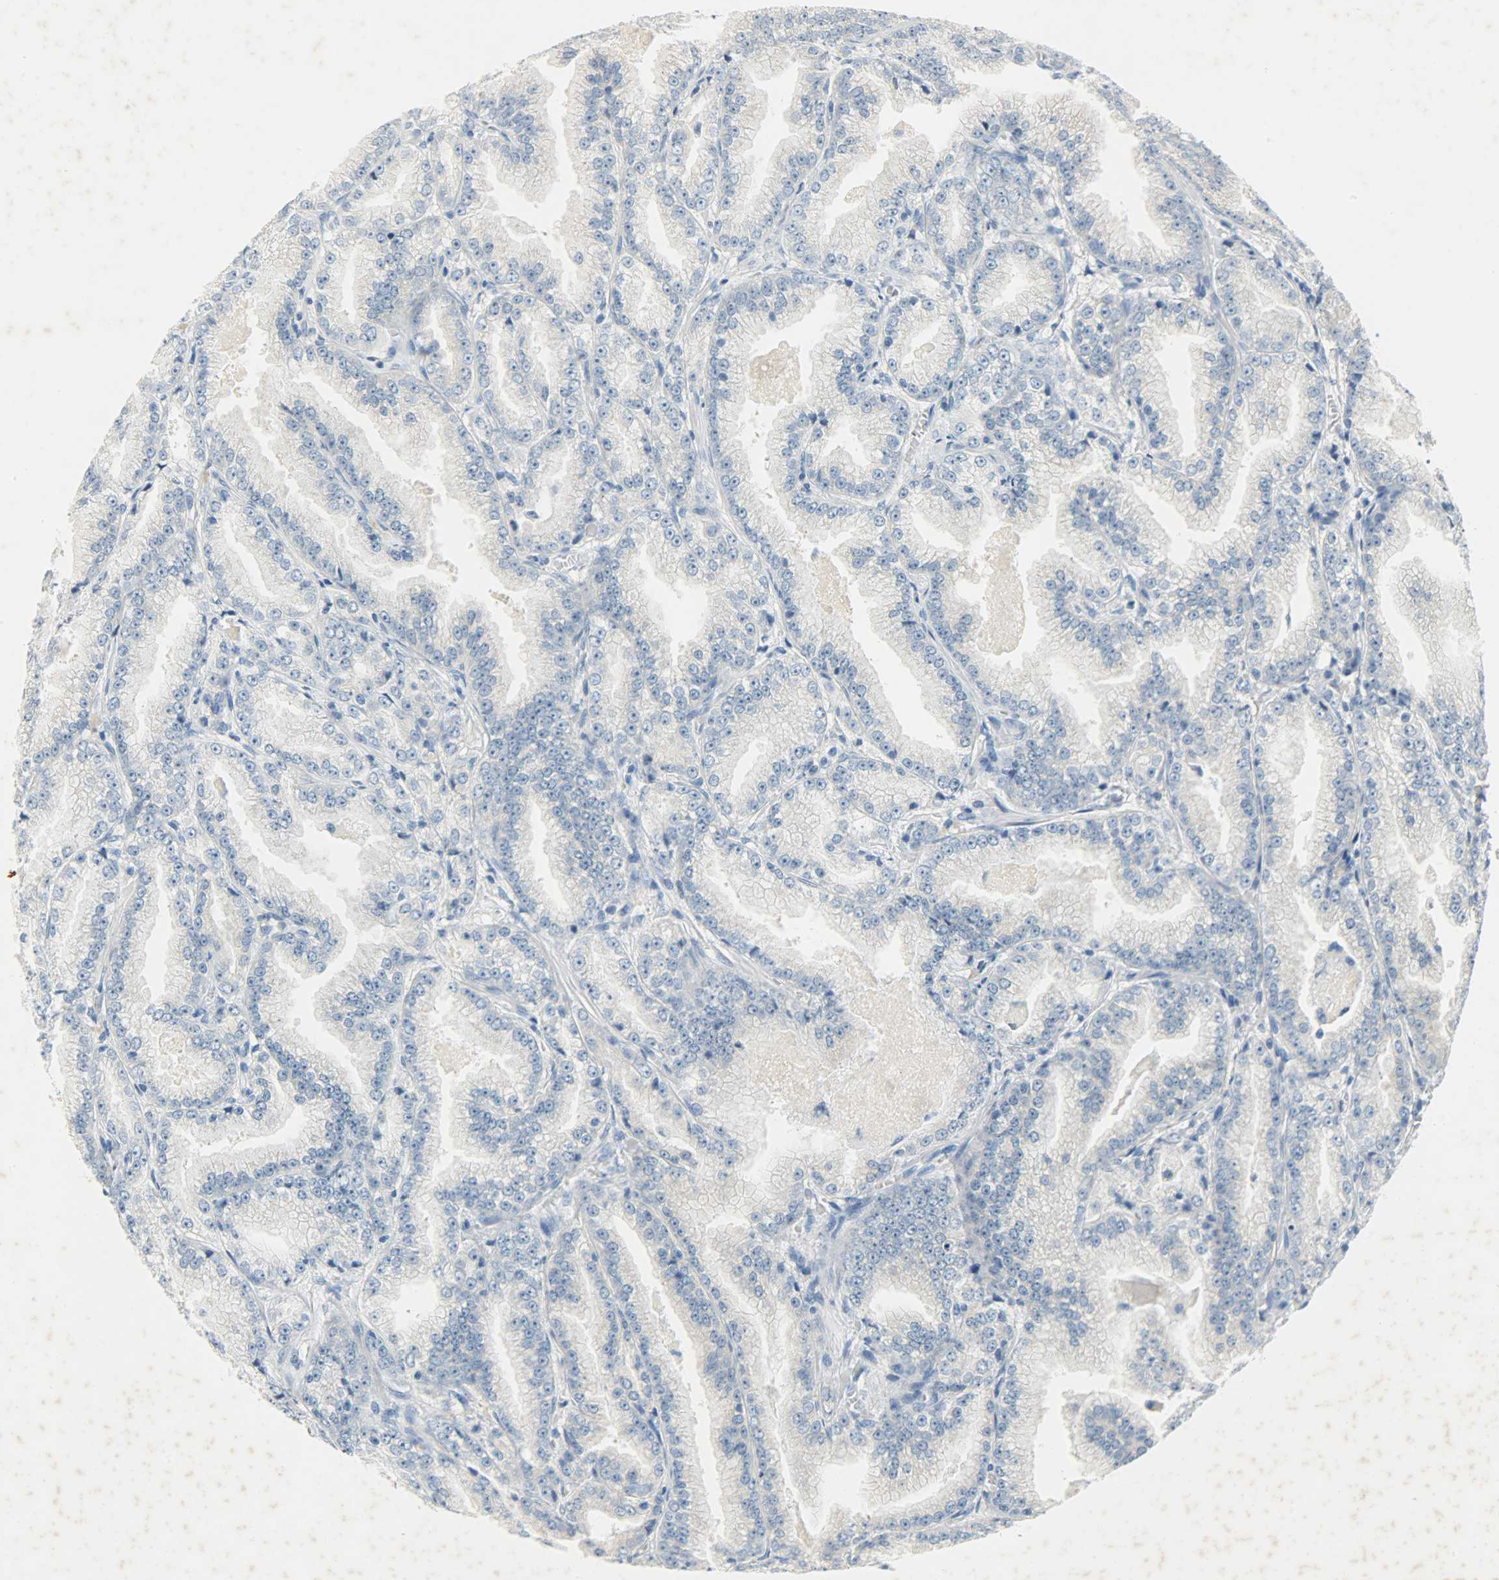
{"staining": {"intensity": "negative", "quantity": "none", "location": "none"}, "tissue": "prostate cancer", "cell_type": "Tumor cells", "image_type": "cancer", "snomed": [{"axis": "morphology", "description": "Adenocarcinoma, High grade"}, {"axis": "topography", "description": "Prostate"}], "caption": "DAB (3,3'-diaminobenzidine) immunohistochemical staining of prostate adenocarcinoma (high-grade) demonstrates no significant positivity in tumor cells.", "gene": "PROM1", "patient": {"sex": "male", "age": 61}}